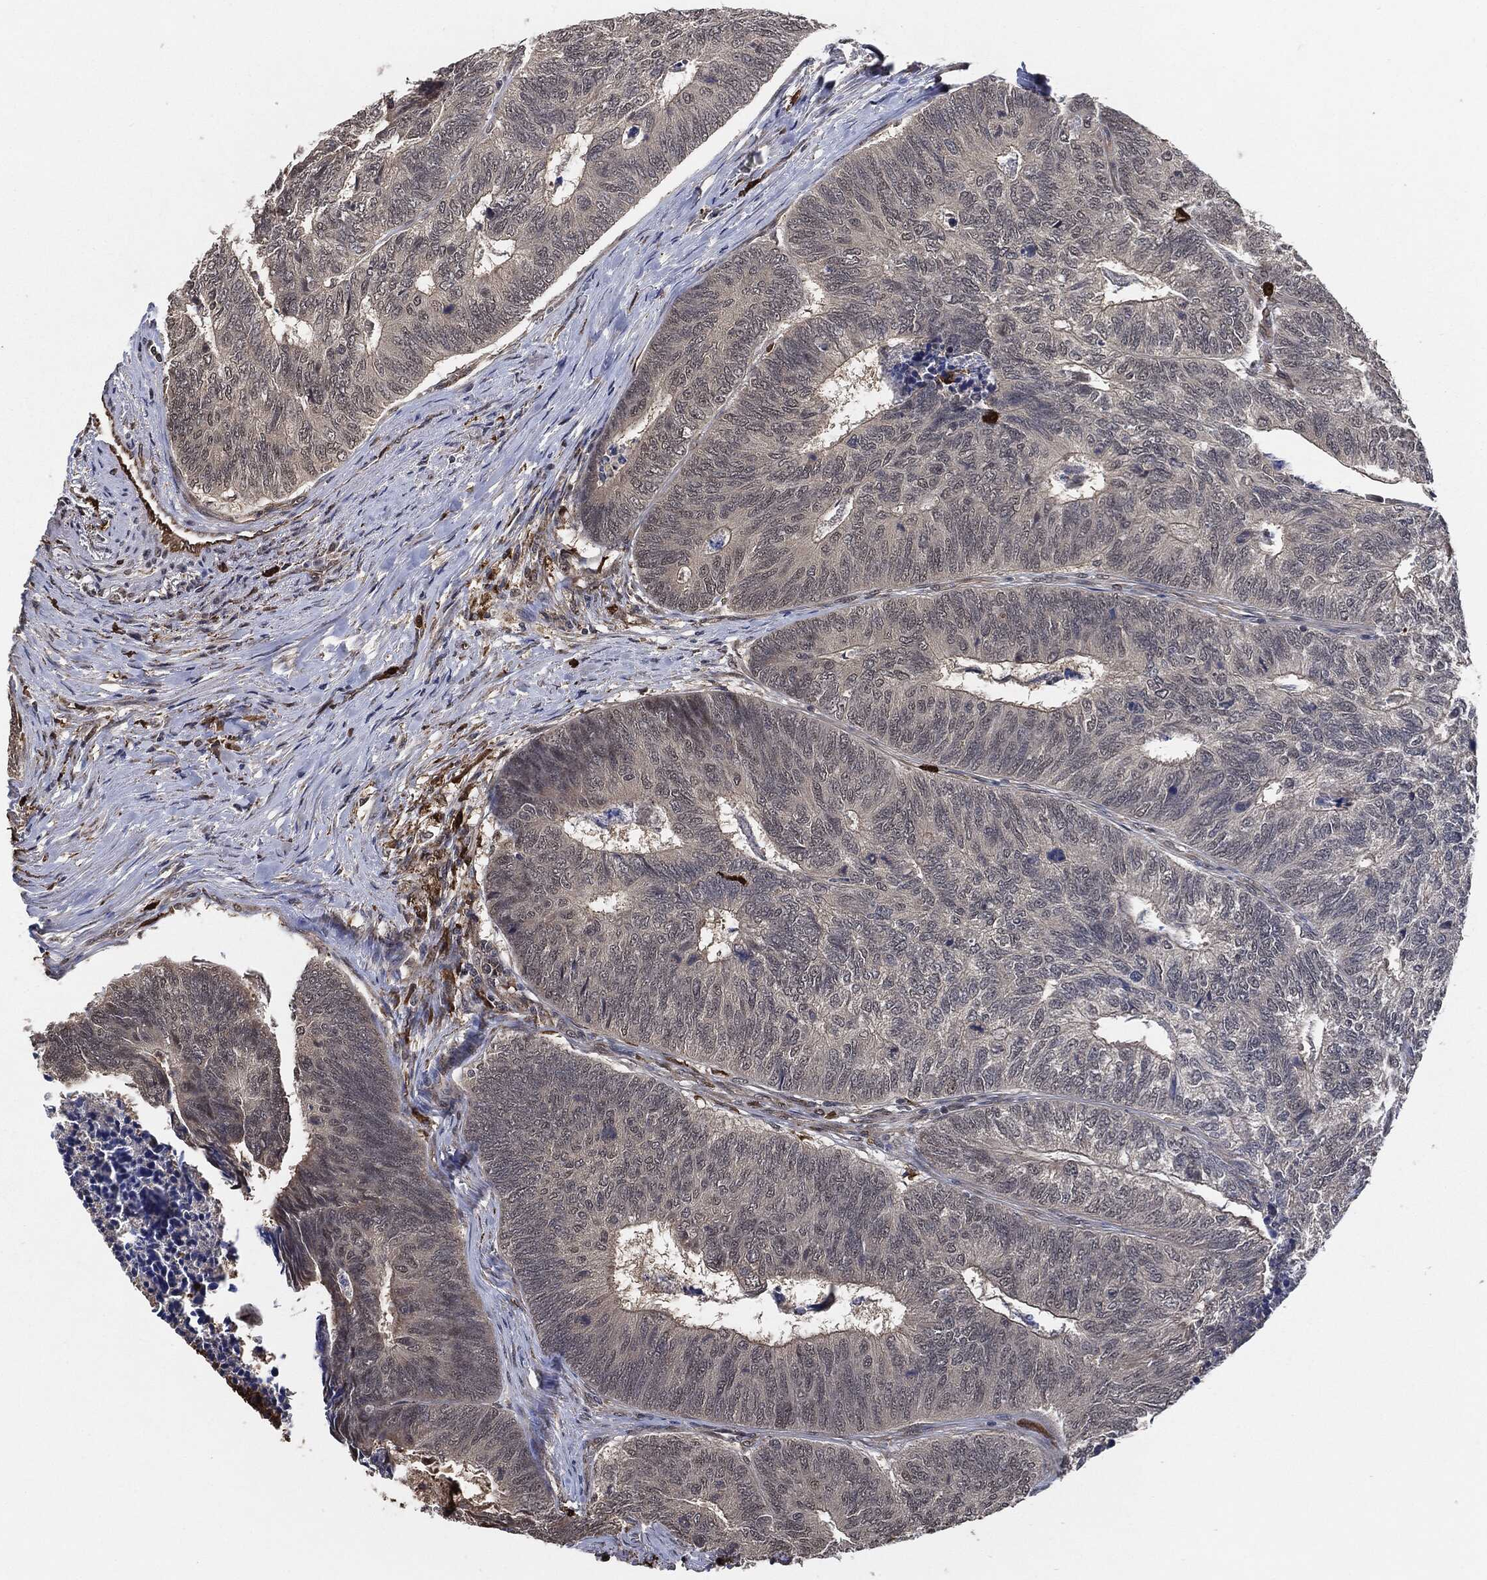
{"staining": {"intensity": "negative", "quantity": "none", "location": "none"}, "tissue": "colorectal cancer", "cell_type": "Tumor cells", "image_type": "cancer", "snomed": [{"axis": "morphology", "description": "Adenocarcinoma, NOS"}, {"axis": "topography", "description": "Colon"}], "caption": "High power microscopy photomicrograph of an IHC micrograph of colorectal cancer, revealing no significant staining in tumor cells.", "gene": "S100A9", "patient": {"sex": "female", "age": 67}}